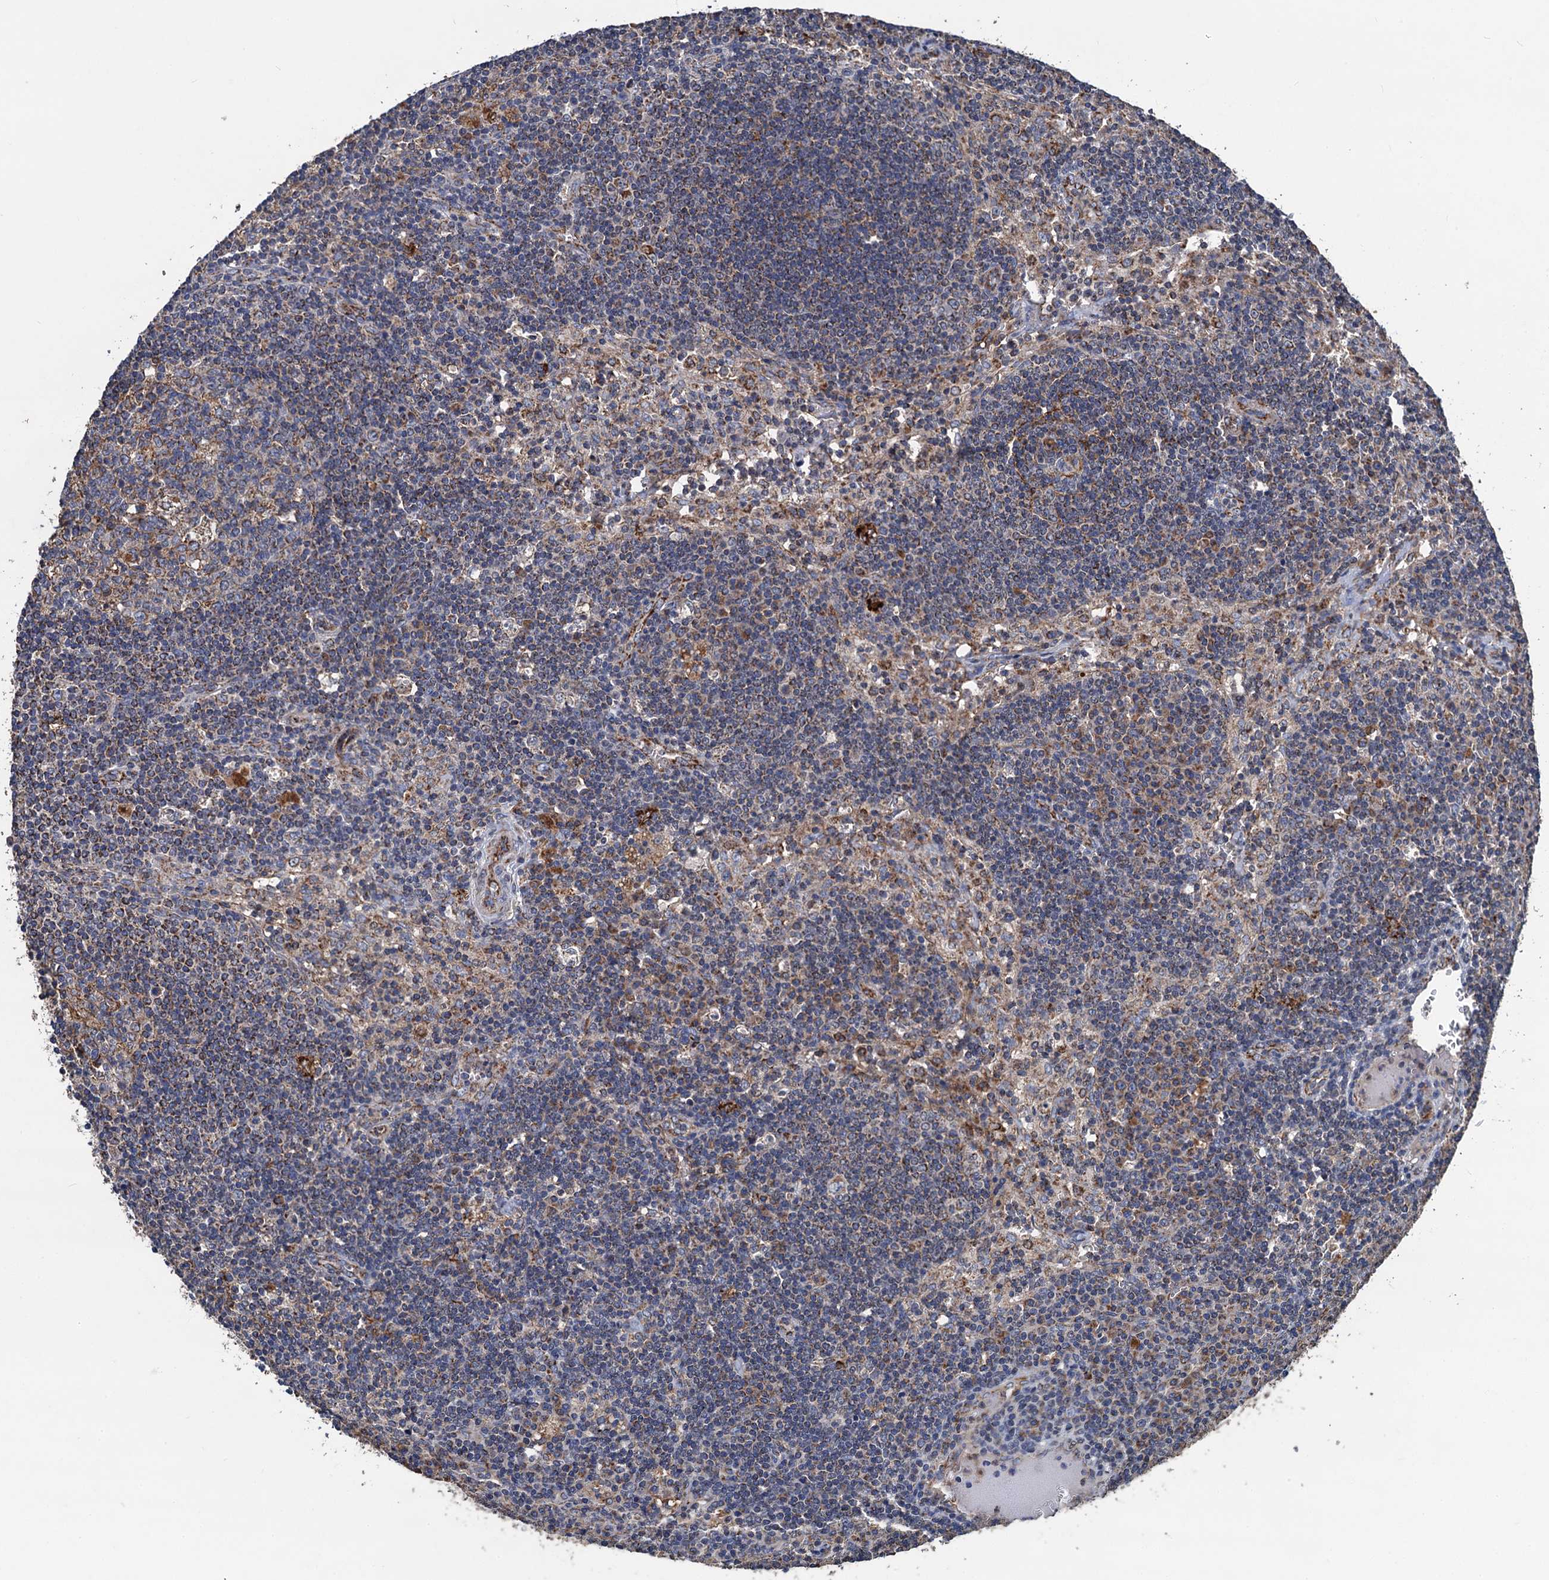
{"staining": {"intensity": "moderate", "quantity": "25%-75%", "location": "cytoplasmic/membranous"}, "tissue": "lymph node", "cell_type": "Germinal center cells", "image_type": "normal", "snomed": [{"axis": "morphology", "description": "Normal tissue, NOS"}, {"axis": "topography", "description": "Lymph node"}], "caption": "Moderate cytoplasmic/membranous staining is seen in about 25%-75% of germinal center cells in benign lymph node.", "gene": "DGLUCY", "patient": {"sex": "male", "age": 58}}